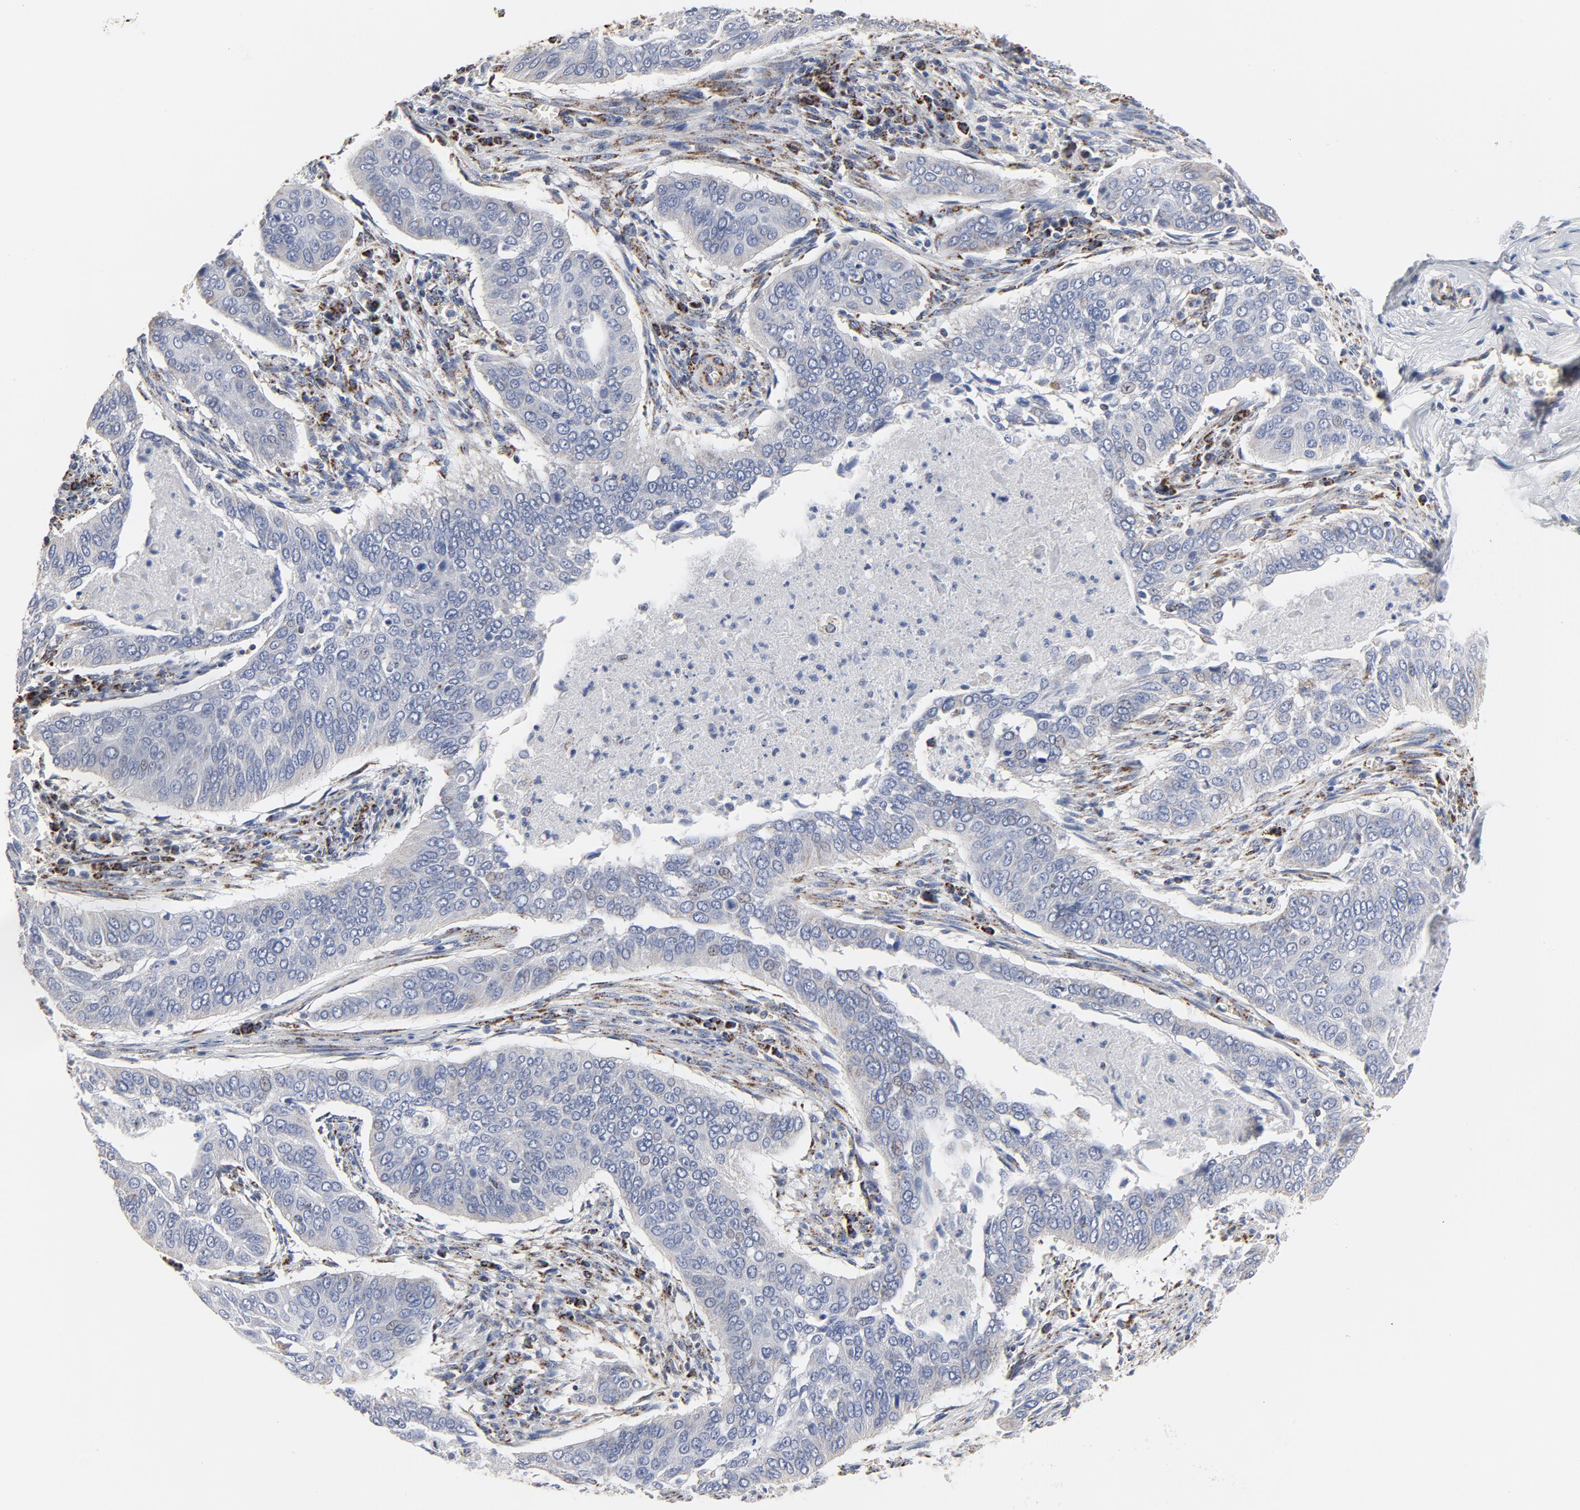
{"staining": {"intensity": "weak", "quantity": "25%-75%", "location": "cytoplasmic/membranous"}, "tissue": "cervical cancer", "cell_type": "Tumor cells", "image_type": "cancer", "snomed": [{"axis": "morphology", "description": "Squamous cell carcinoma, NOS"}, {"axis": "topography", "description": "Cervix"}], "caption": "This is an image of immunohistochemistry staining of squamous cell carcinoma (cervical), which shows weak positivity in the cytoplasmic/membranous of tumor cells.", "gene": "NDUFV2", "patient": {"sex": "female", "age": 39}}